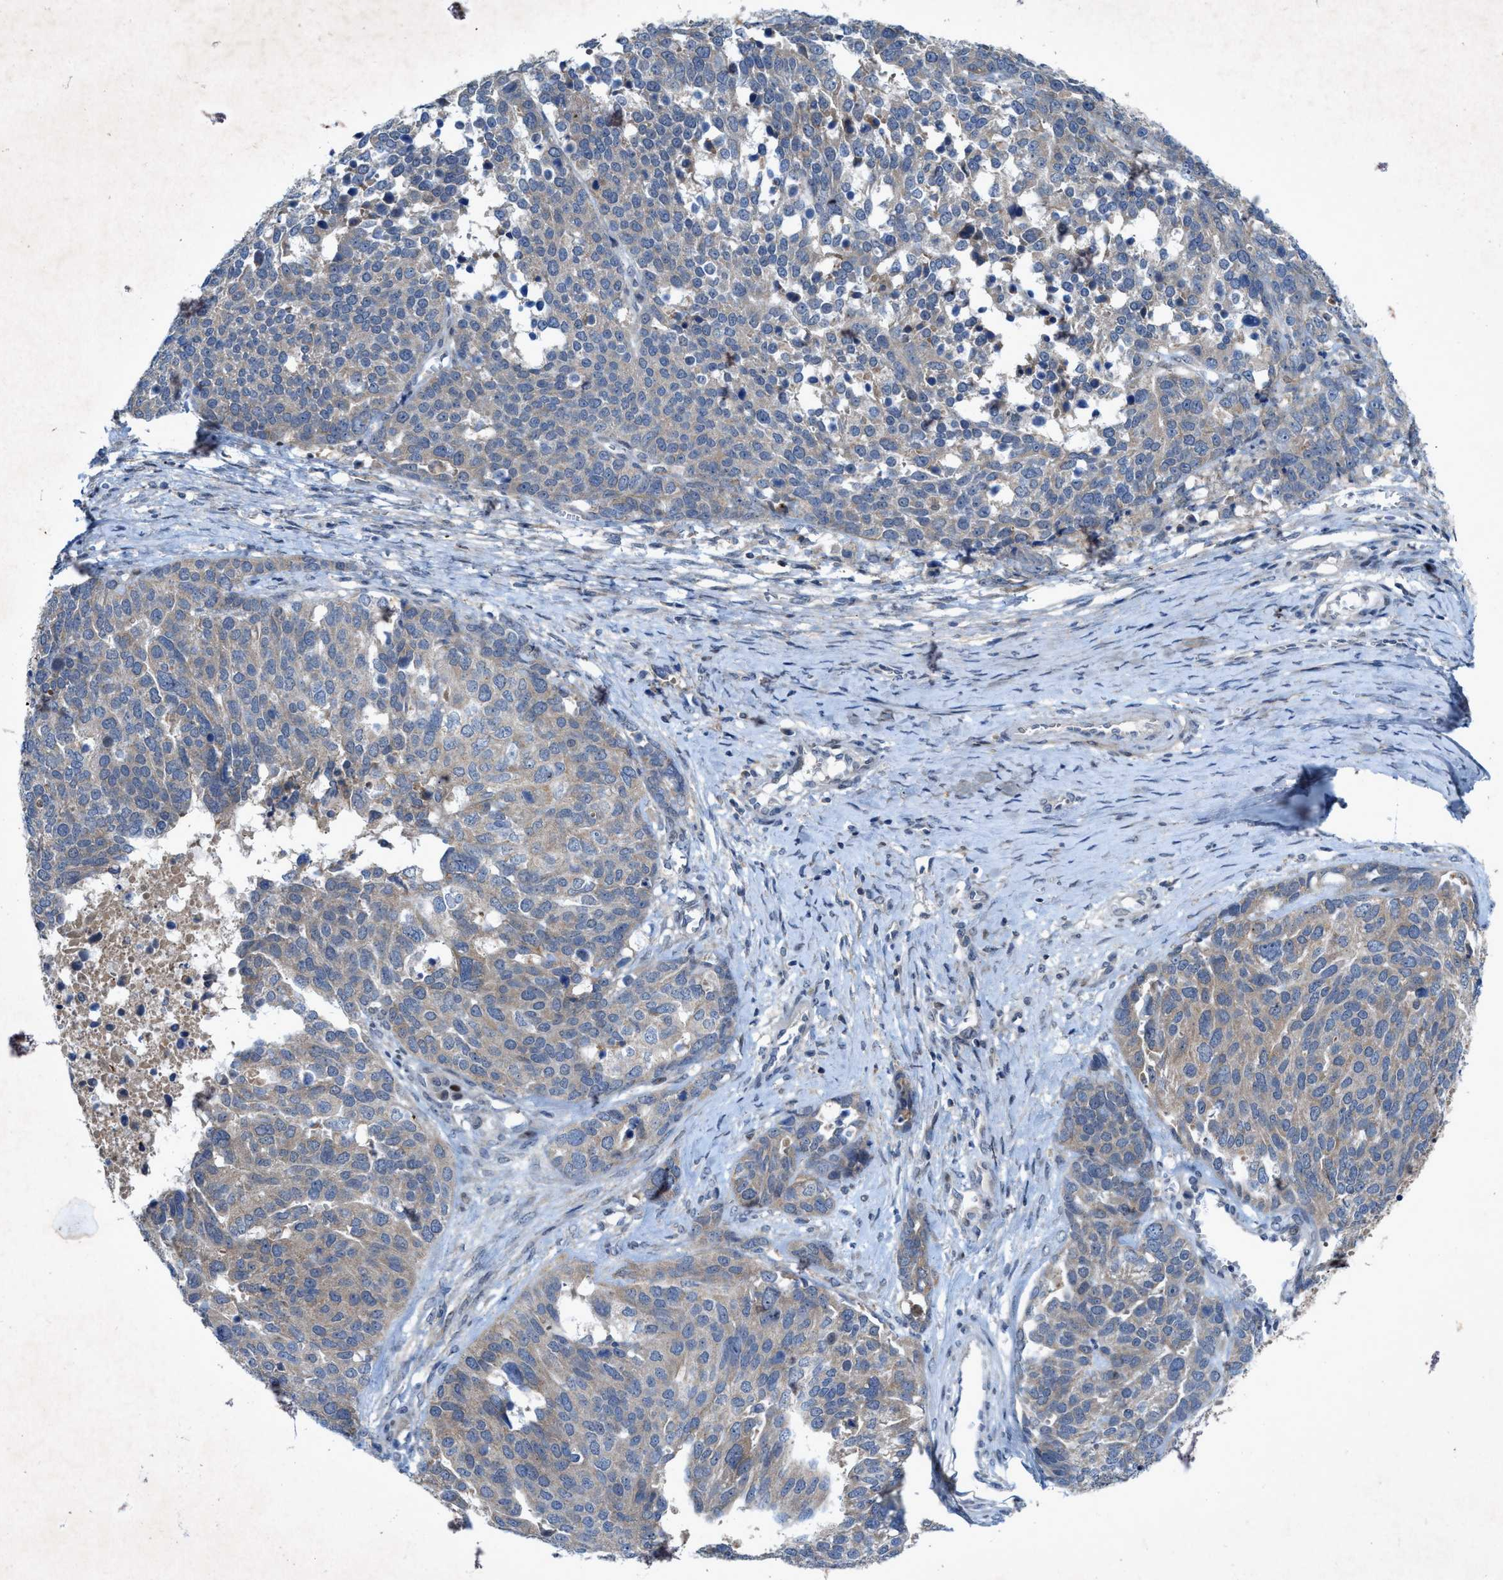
{"staining": {"intensity": "weak", "quantity": "25%-75%", "location": "cytoplasmic/membranous"}, "tissue": "ovarian cancer", "cell_type": "Tumor cells", "image_type": "cancer", "snomed": [{"axis": "morphology", "description": "Cystadenocarcinoma, serous, NOS"}, {"axis": "topography", "description": "Ovary"}], "caption": "The micrograph shows staining of serous cystadenocarcinoma (ovarian), revealing weak cytoplasmic/membranous protein positivity (brown color) within tumor cells.", "gene": "URGCP", "patient": {"sex": "female", "age": 44}}